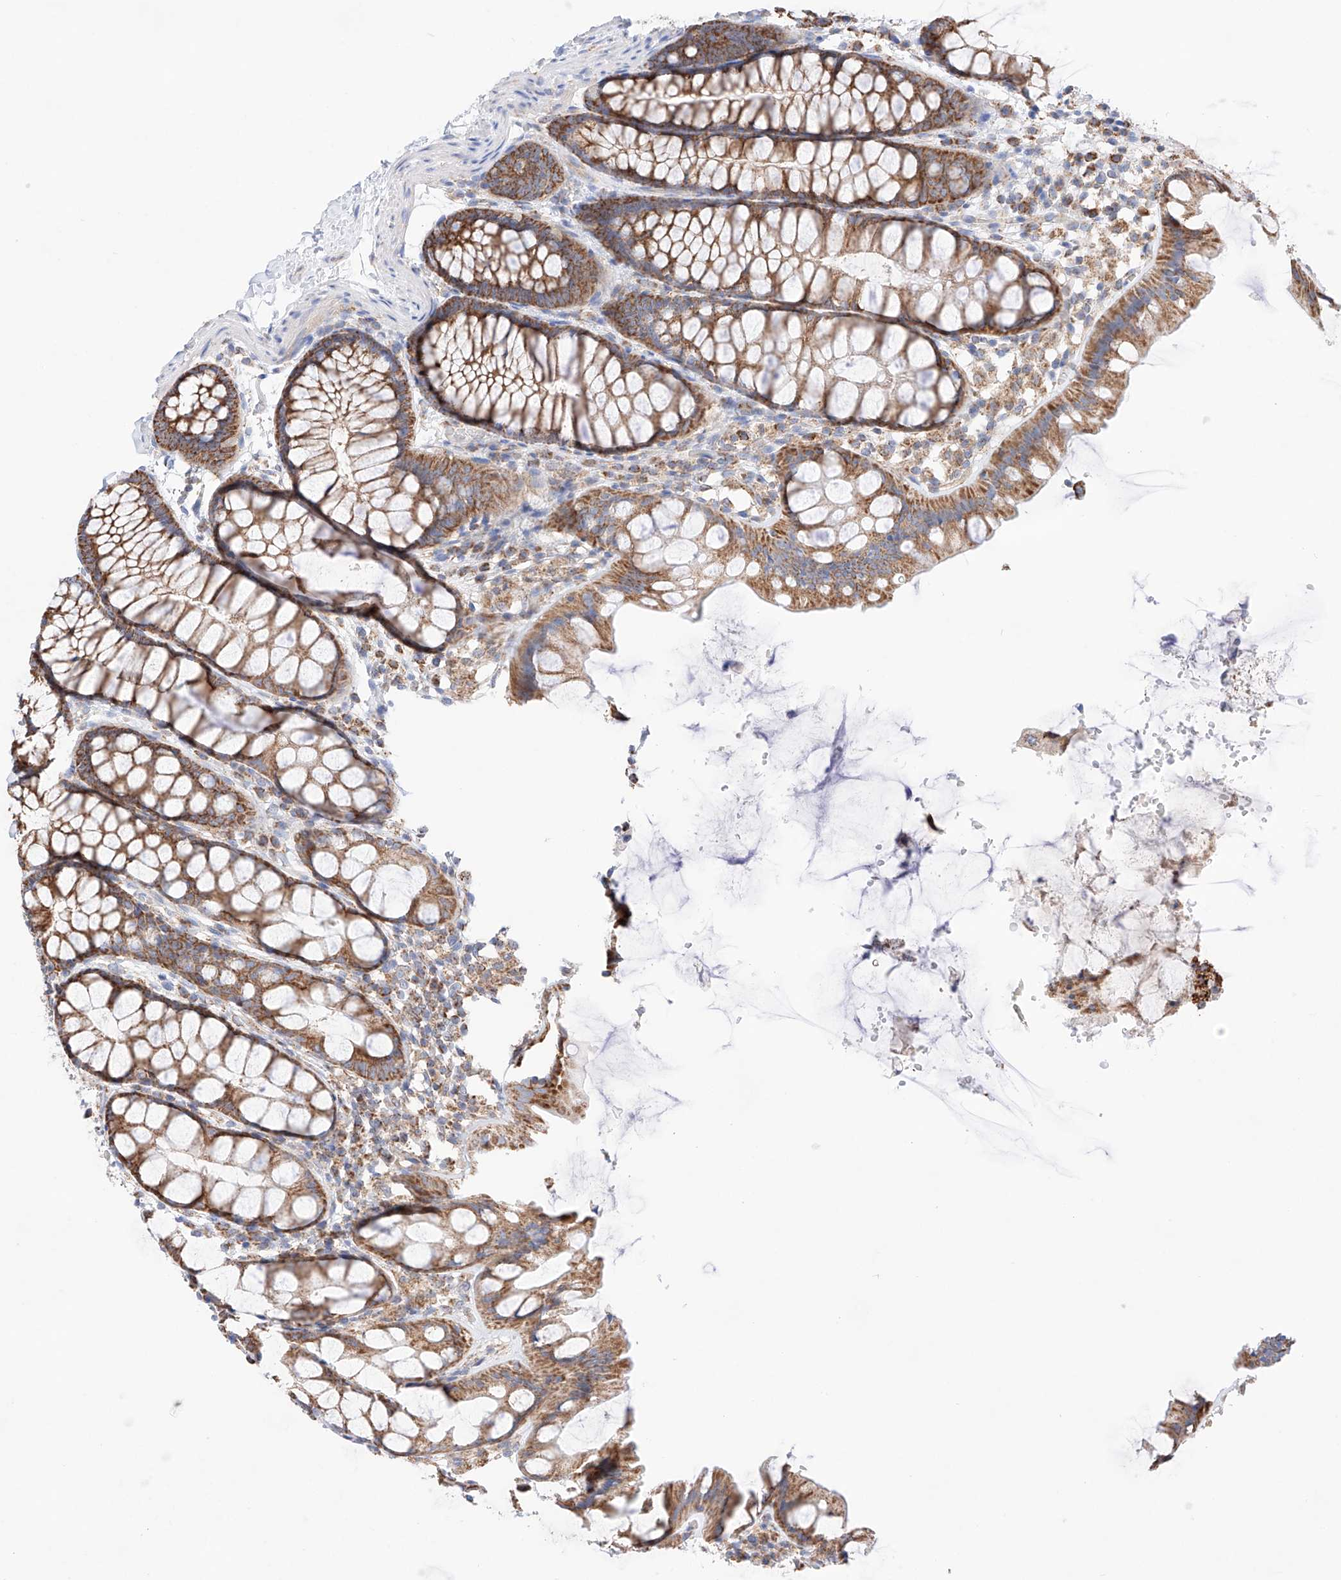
{"staining": {"intensity": "moderate", "quantity": "<25%", "location": "cytoplasmic/membranous"}, "tissue": "colon", "cell_type": "Endothelial cells", "image_type": "normal", "snomed": [{"axis": "morphology", "description": "Normal tissue, NOS"}, {"axis": "topography", "description": "Colon"}], "caption": "Immunohistochemistry (IHC) histopathology image of benign colon: colon stained using IHC shows low levels of moderate protein expression localized specifically in the cytoplasmic/membranous of endothelial cells, appearing as a cytoplasmic/membranous brown color.", "gene": "KTI12", "patient": {"sex": "male", "age": 47}}